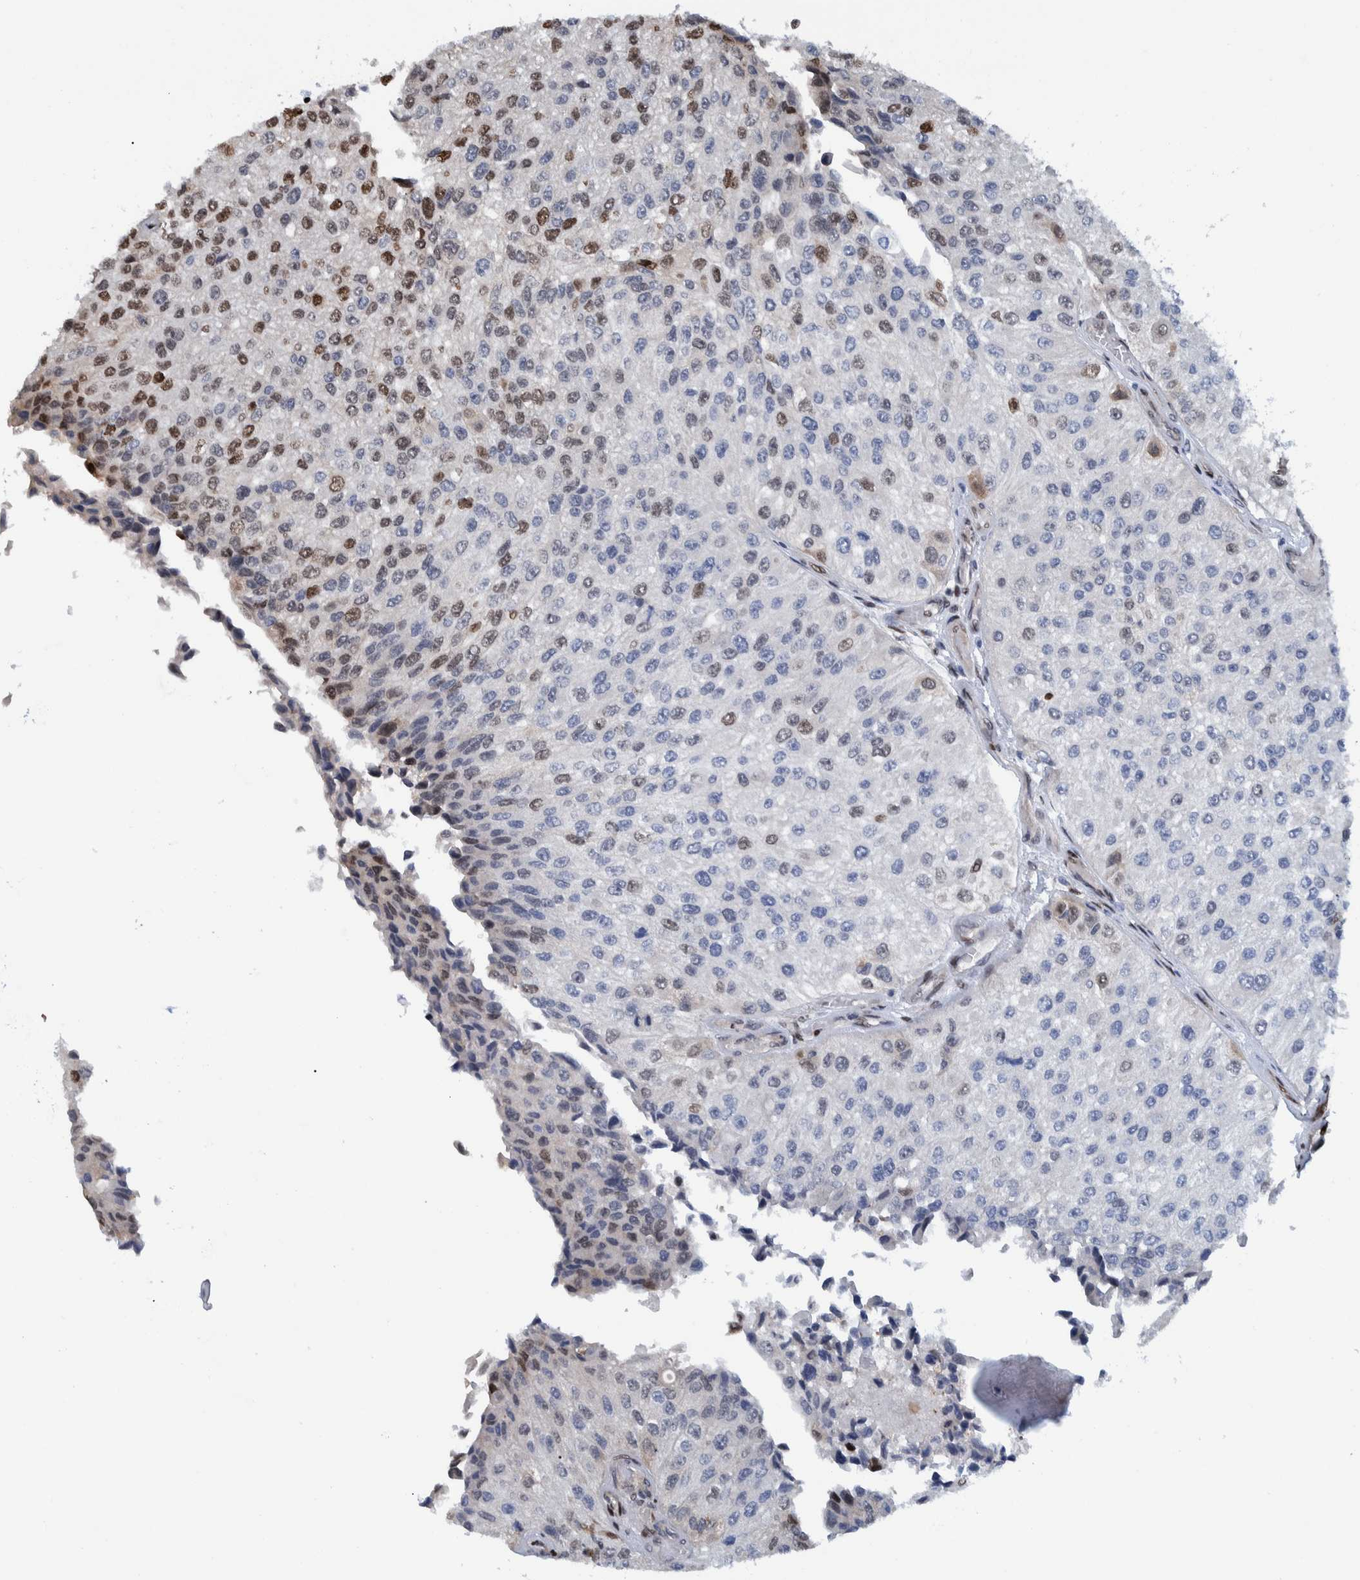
{"staining": {"intensity": "strong", "quantity": "<25%", "location": "nuclear"}, "tissue": "urothelial cancer", "cell_type": "Tumor cells", "image_type": "cancer", "snomed": [{"axis": "morphology", "description": "Urothelial carcinoma, High grade"}, {"axis": "topography", "description": "Kidney"}, {"axis": "topography", "description": "Urinary bladder"}], "caption": "Immunohistochemistry histopathology image of urothelial cancer stained for a protein (brown), which shows medium levels of strong nuclear staining in approximately <25% of tumor cells.", "gene": "HEATR9", "patient": {"sex": "male", "age": 77}}